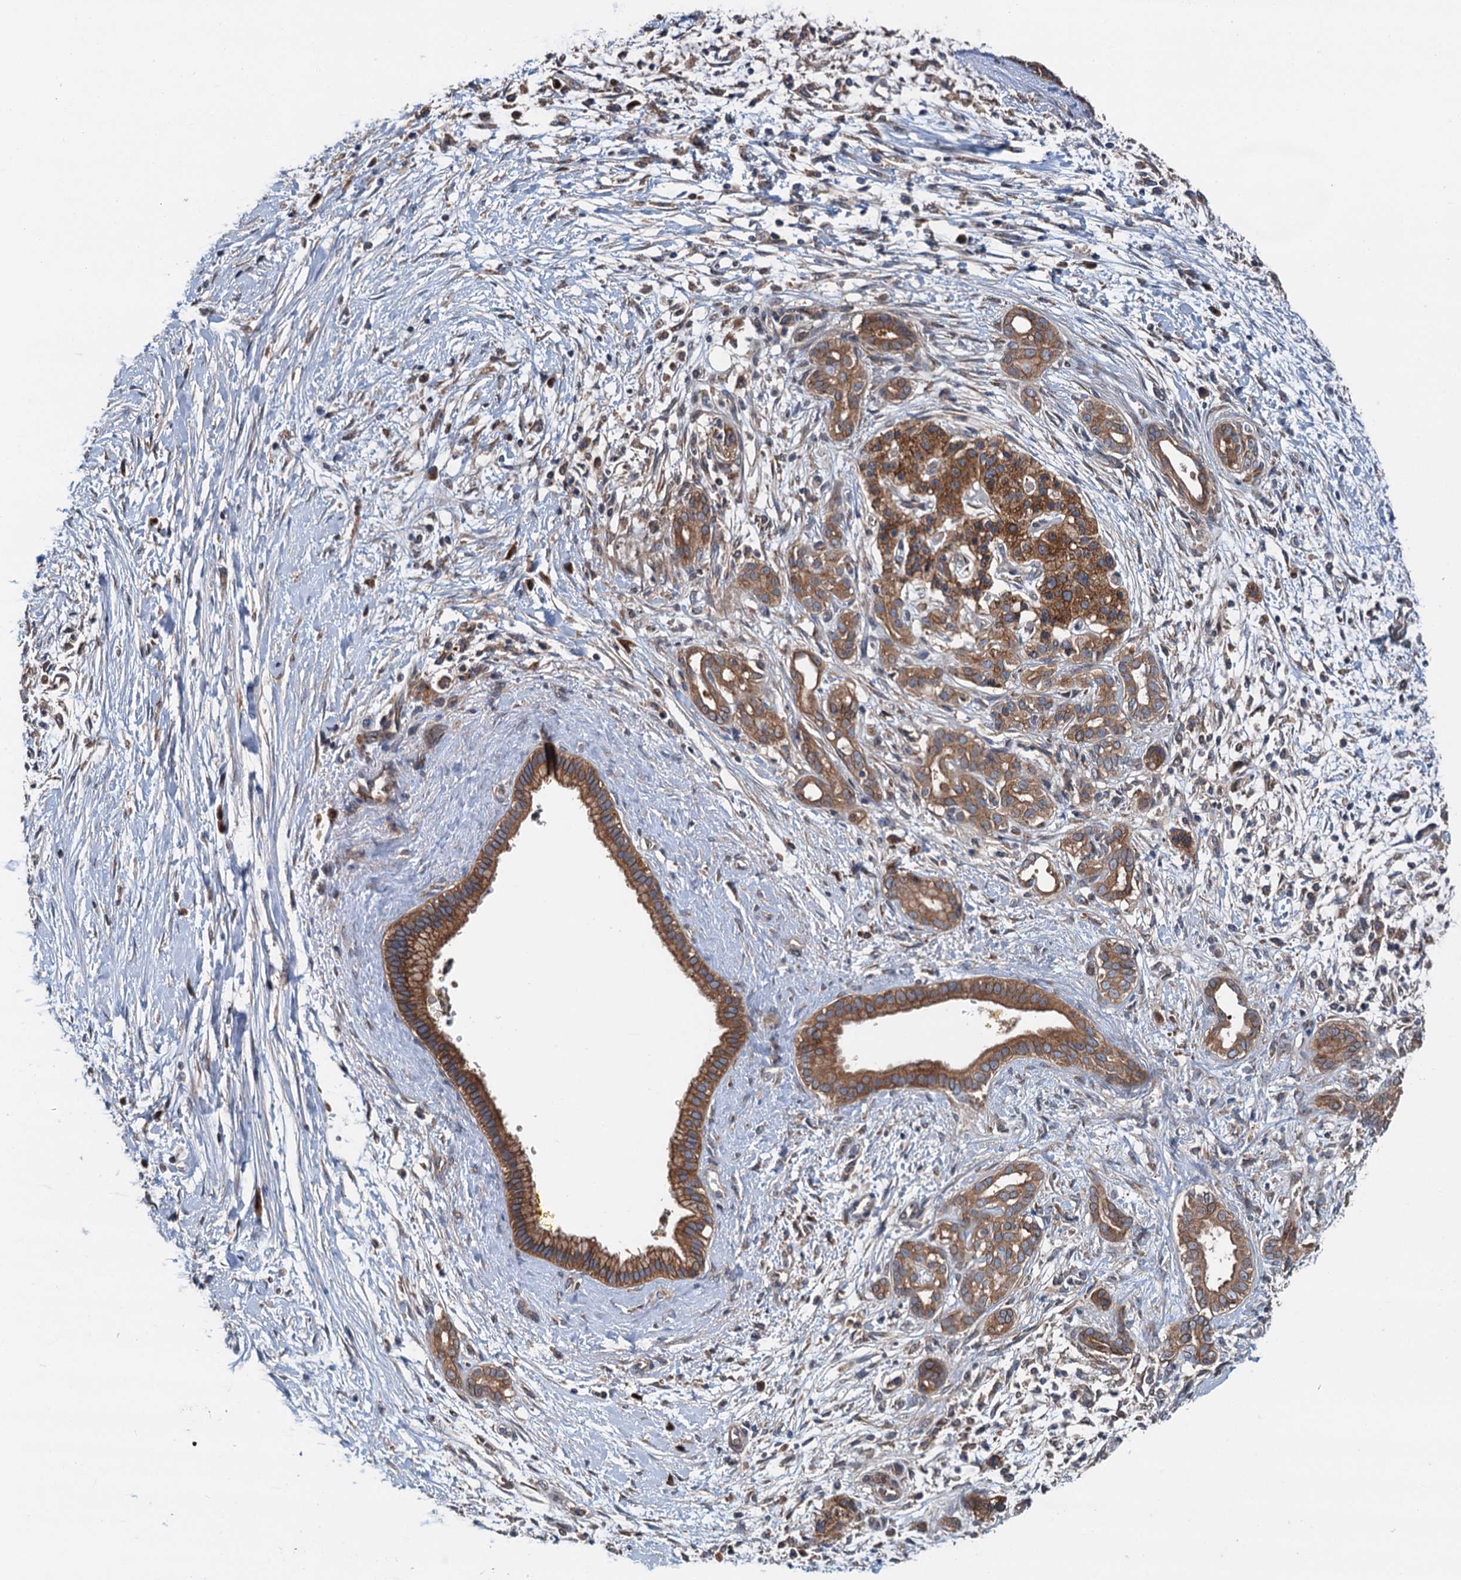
{"staining": {"intensity": "moderate", "quantity": ">75%", "location": "cytoplasmic/membranous"}, "tissue": "pancreatic cancer", "cell_type": "Tumor cells", "image_type": "cancer", "snomed": [{"axis": "morphology", "description": "Adenocarcinoma, NOS"}, {"axis": "topography", "description": "Pancreas"}], "caption": "The image shows staining of pancreatic cancer, revealing moderate cytoplasmic/membranous protein staining (brown color) within tumor cells.", "gene": "COG3", "patient": {"sex": "male", "age": 58}}